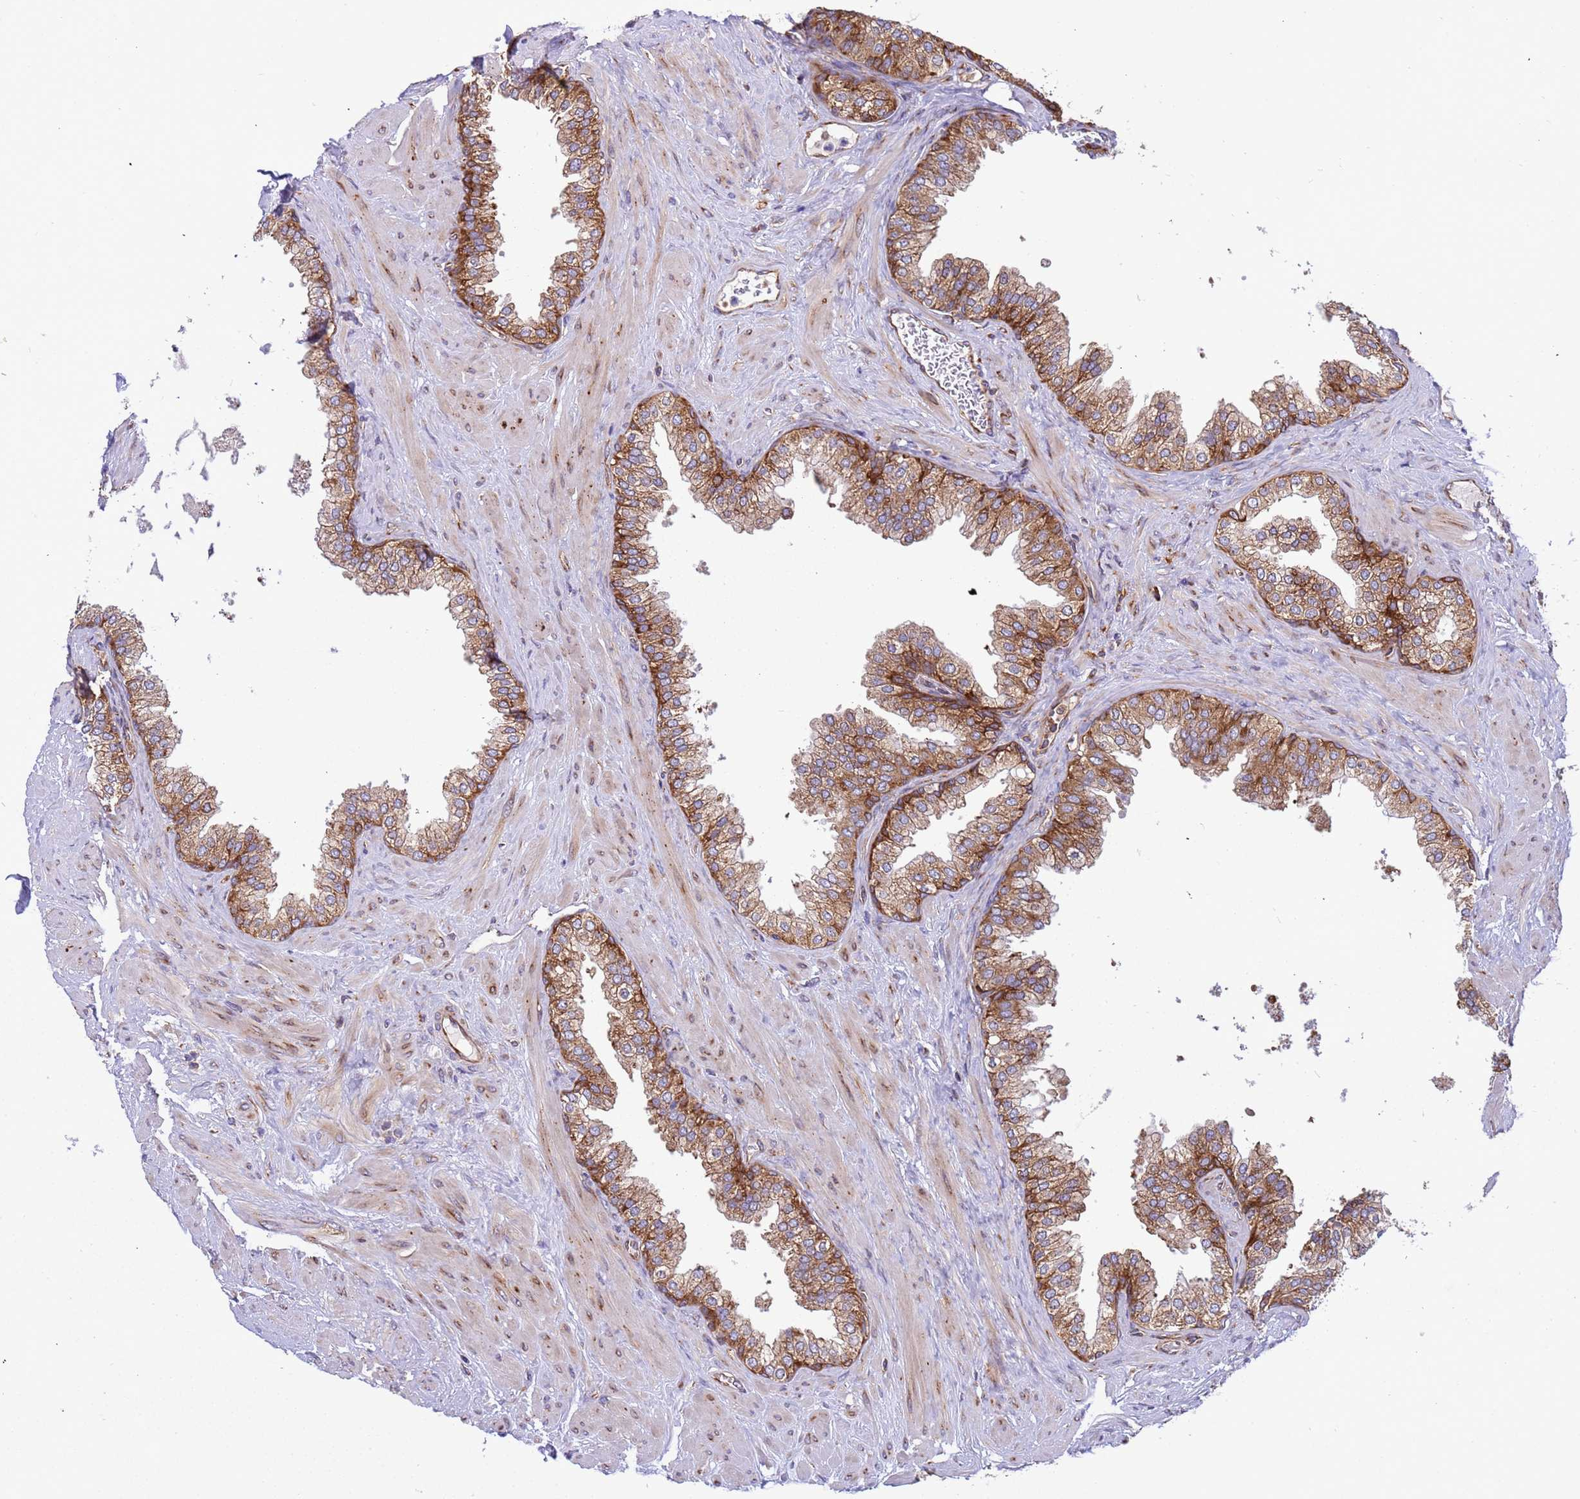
{"staining": {"intensity": "strong", "quantity": "25%-75%", "location": "cytoplasmic/membranous"}, "tissue": "prostate", "cell_type": "Glandular cells", "image_type": "normal", "snomed": [{"axis": "morphology", "description": "Normal tissue, NOS"}, {"axis": "morphology", "description": "Urothelial carcinoma, Low grade"}, {"axis": "topography", "description": "Urinary bladder"}, {"axis": "topography", "description": "Prostate"}], "caption": "Approximately 25%-75% of glandular cells in unremarkable prostate display strong cytoplasmic/membranous protein expression as visualized by brown immunohistochemical staining.", "gene": "RPL36", "patient": {"sex": "male", "age": 60}}